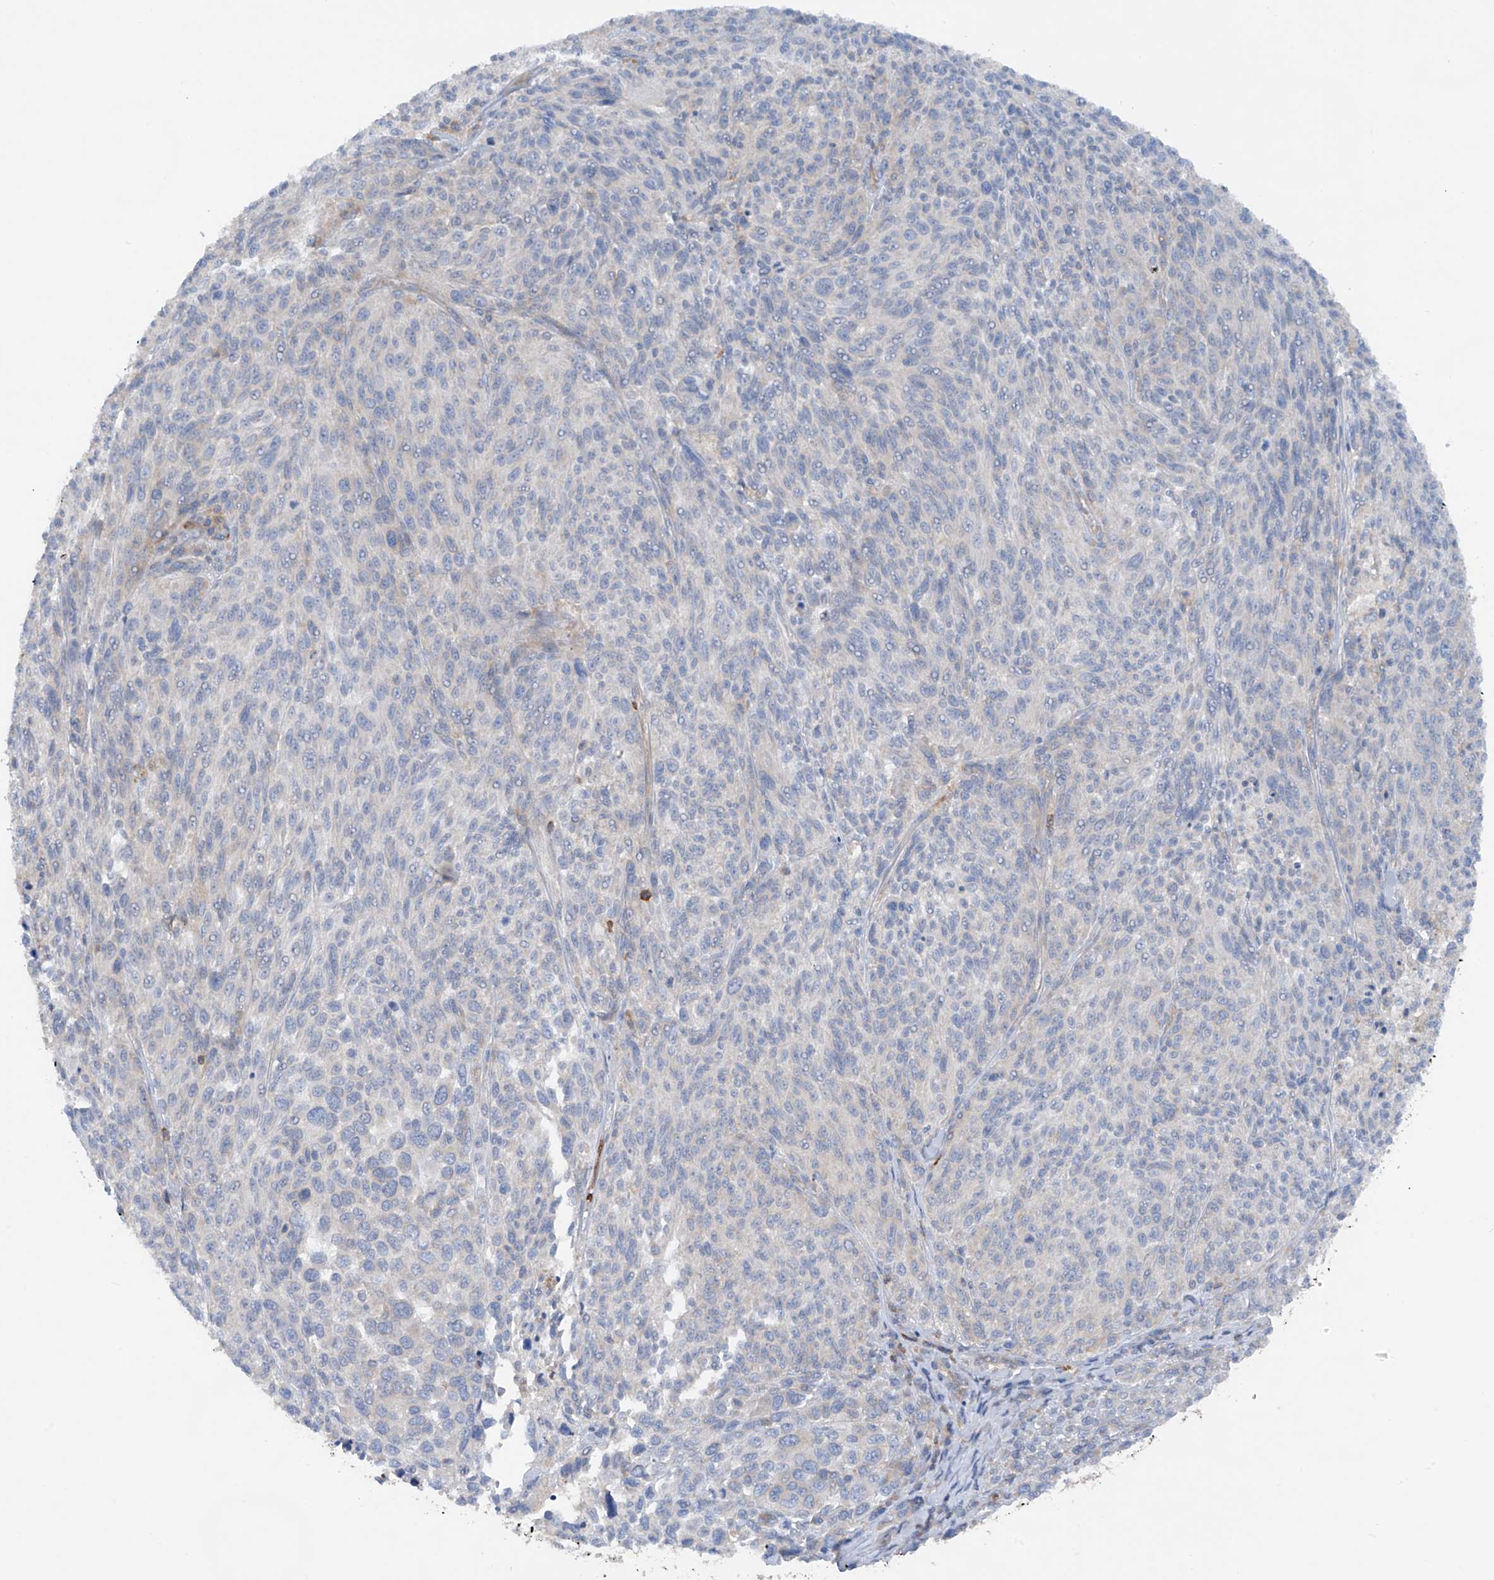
{"staining": {"intensity": "negative", "quantity": "none", "location": "none"}, "tissue": "melanoma", "cell_type": "Tumor cells", "image_type": "cancer", "snomed": [{"axis": "morphology", "description": "Malignant melanoma, NOS"}, {"axis": "topography", "description": "Skin of trunk"}], "caption": "Tumor cells are negative for protein expression in human melanoma.", "gene": "PHACTR2", "patient": {"sex": "male", "age": 71}}